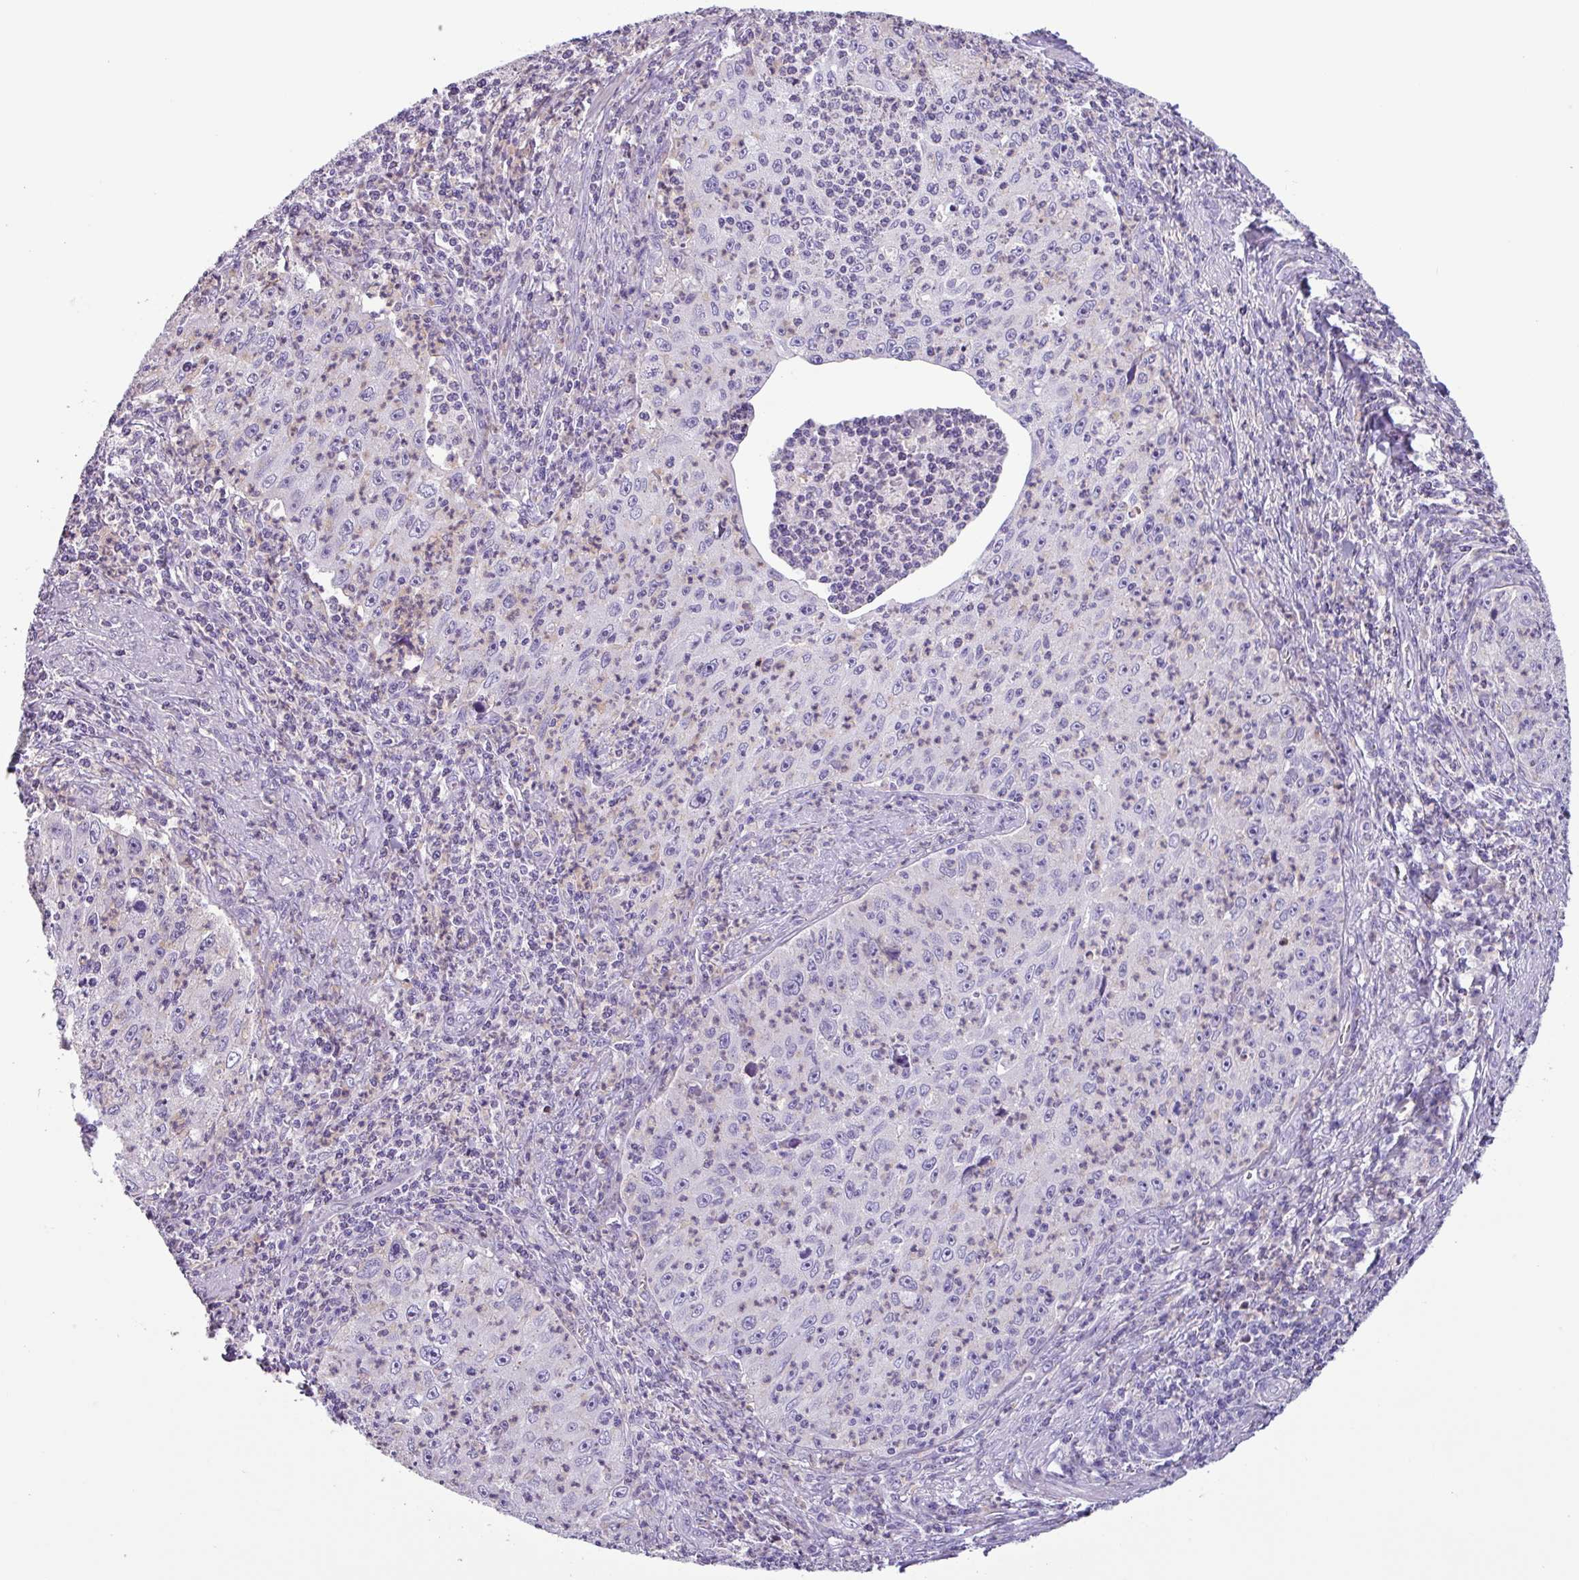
{"staining": {"intensity": "negative", "quantity": "none", "location": "none"}, "tissue": "cervical cancer", "cell_type": "Tumor cells", "image_type": "cancer", "snomed": [{"axis": "morphology", "description": "Squamous cell carcinoma, NOS"}, {"axis": "topography", "description": "Cervix"}], "caption": "Cervical cancer (squamous cell carcinoma) stained for a protein using IHC reveals no expression tumor cells.", "gene": "CYSTM1", "patient": {"sex": "female", "age": 30}}